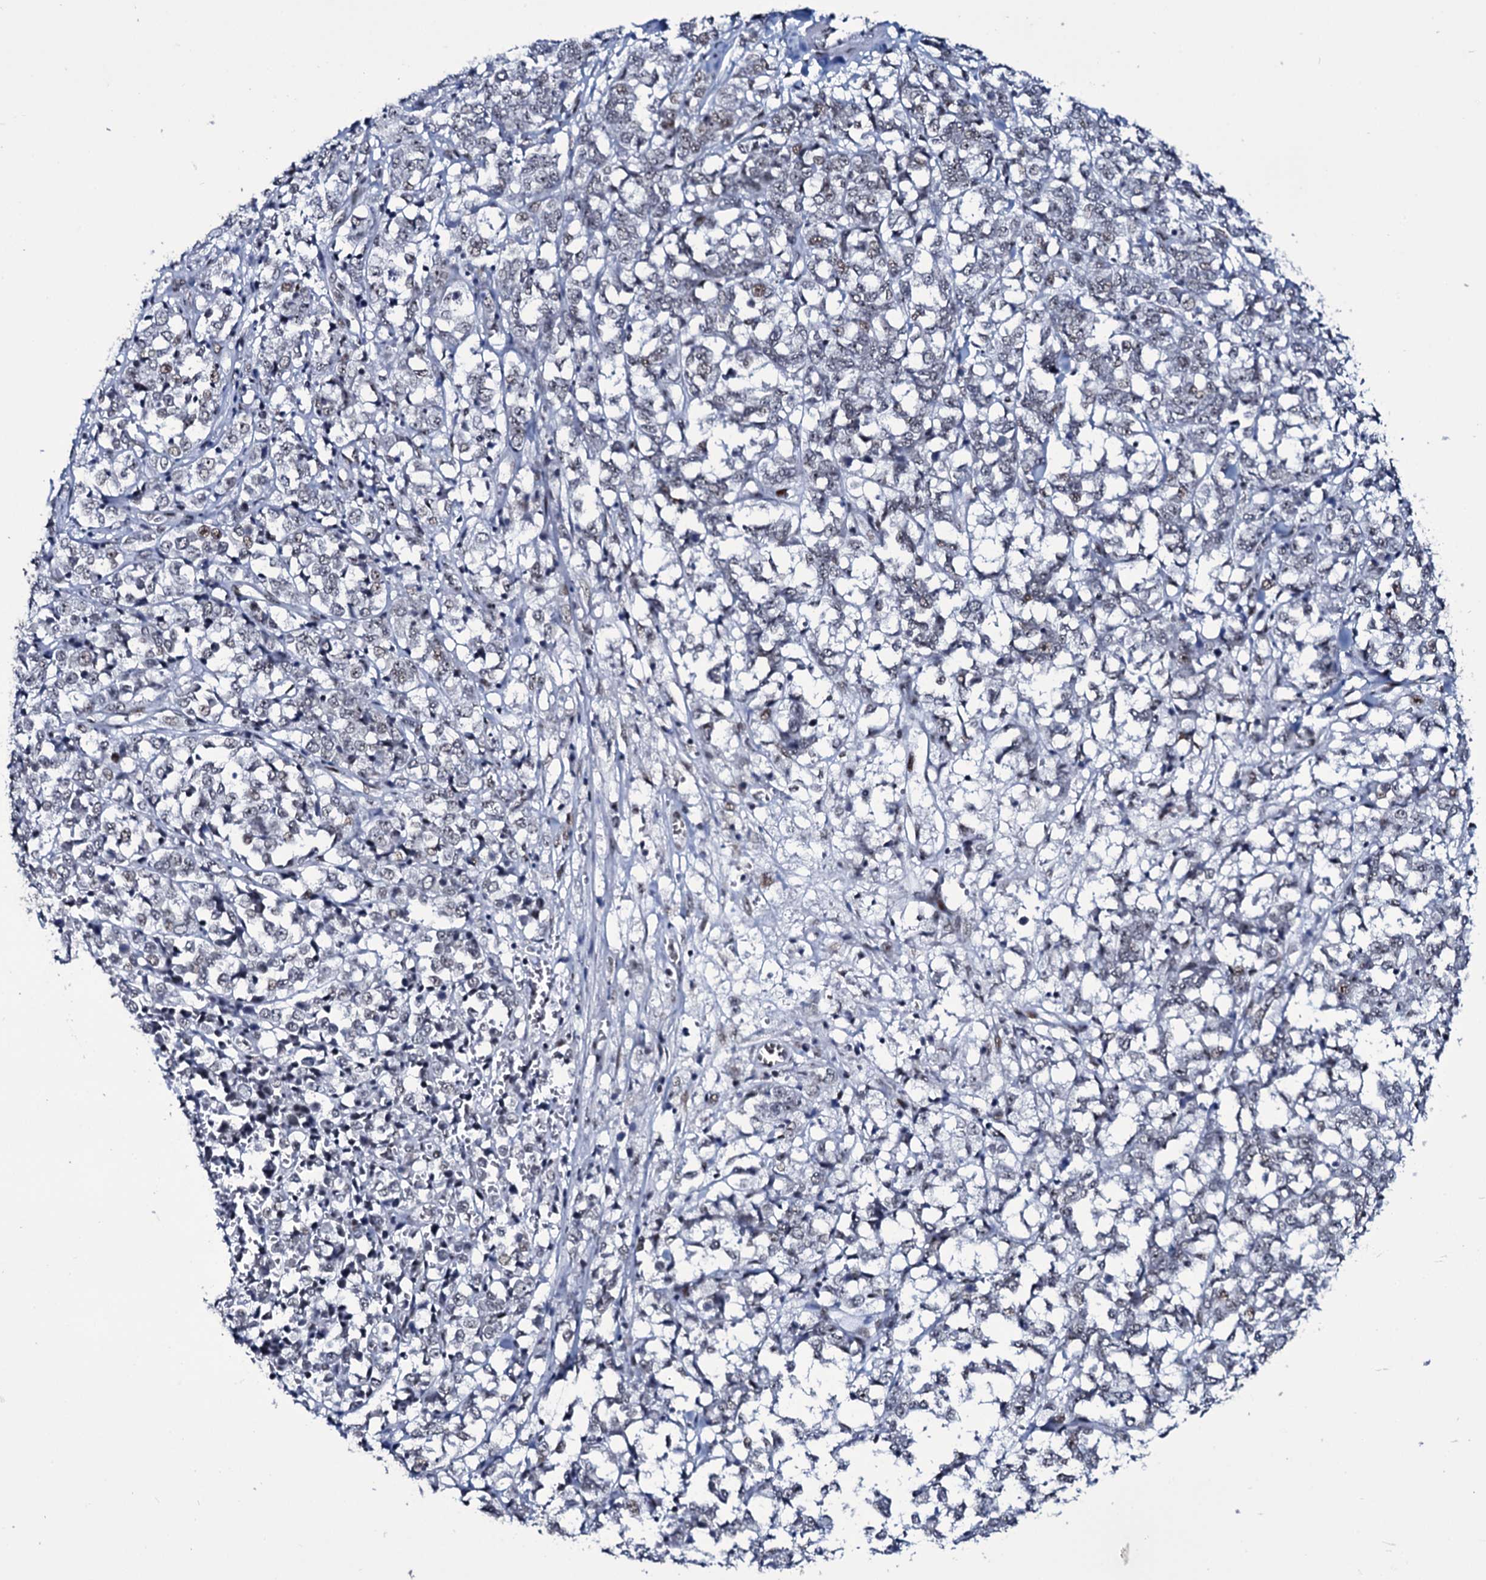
{"staining": {"intensity": "weak", "quantity": "<25%", "location": "nuclear"}, "tissue": "melanoma", "cell_type": "Tumor cells", "image_type": "cancer", "snomed": [{"axis": "morphology", "description": "Malignant melanoma, NOS"}, {"axis": "topography", "description": "Skin"}], "caption": "Immunohistochemistry micrograph of neoplastic tissue: human melanoma stained with DAB (3,3'-diaminobenzidine) exhibits no significant protein positivity in tumor cells. Nuclei are stained in blue.", "gene": "ZMIZ2", "patient": {"sex": "female", "age": 72}}